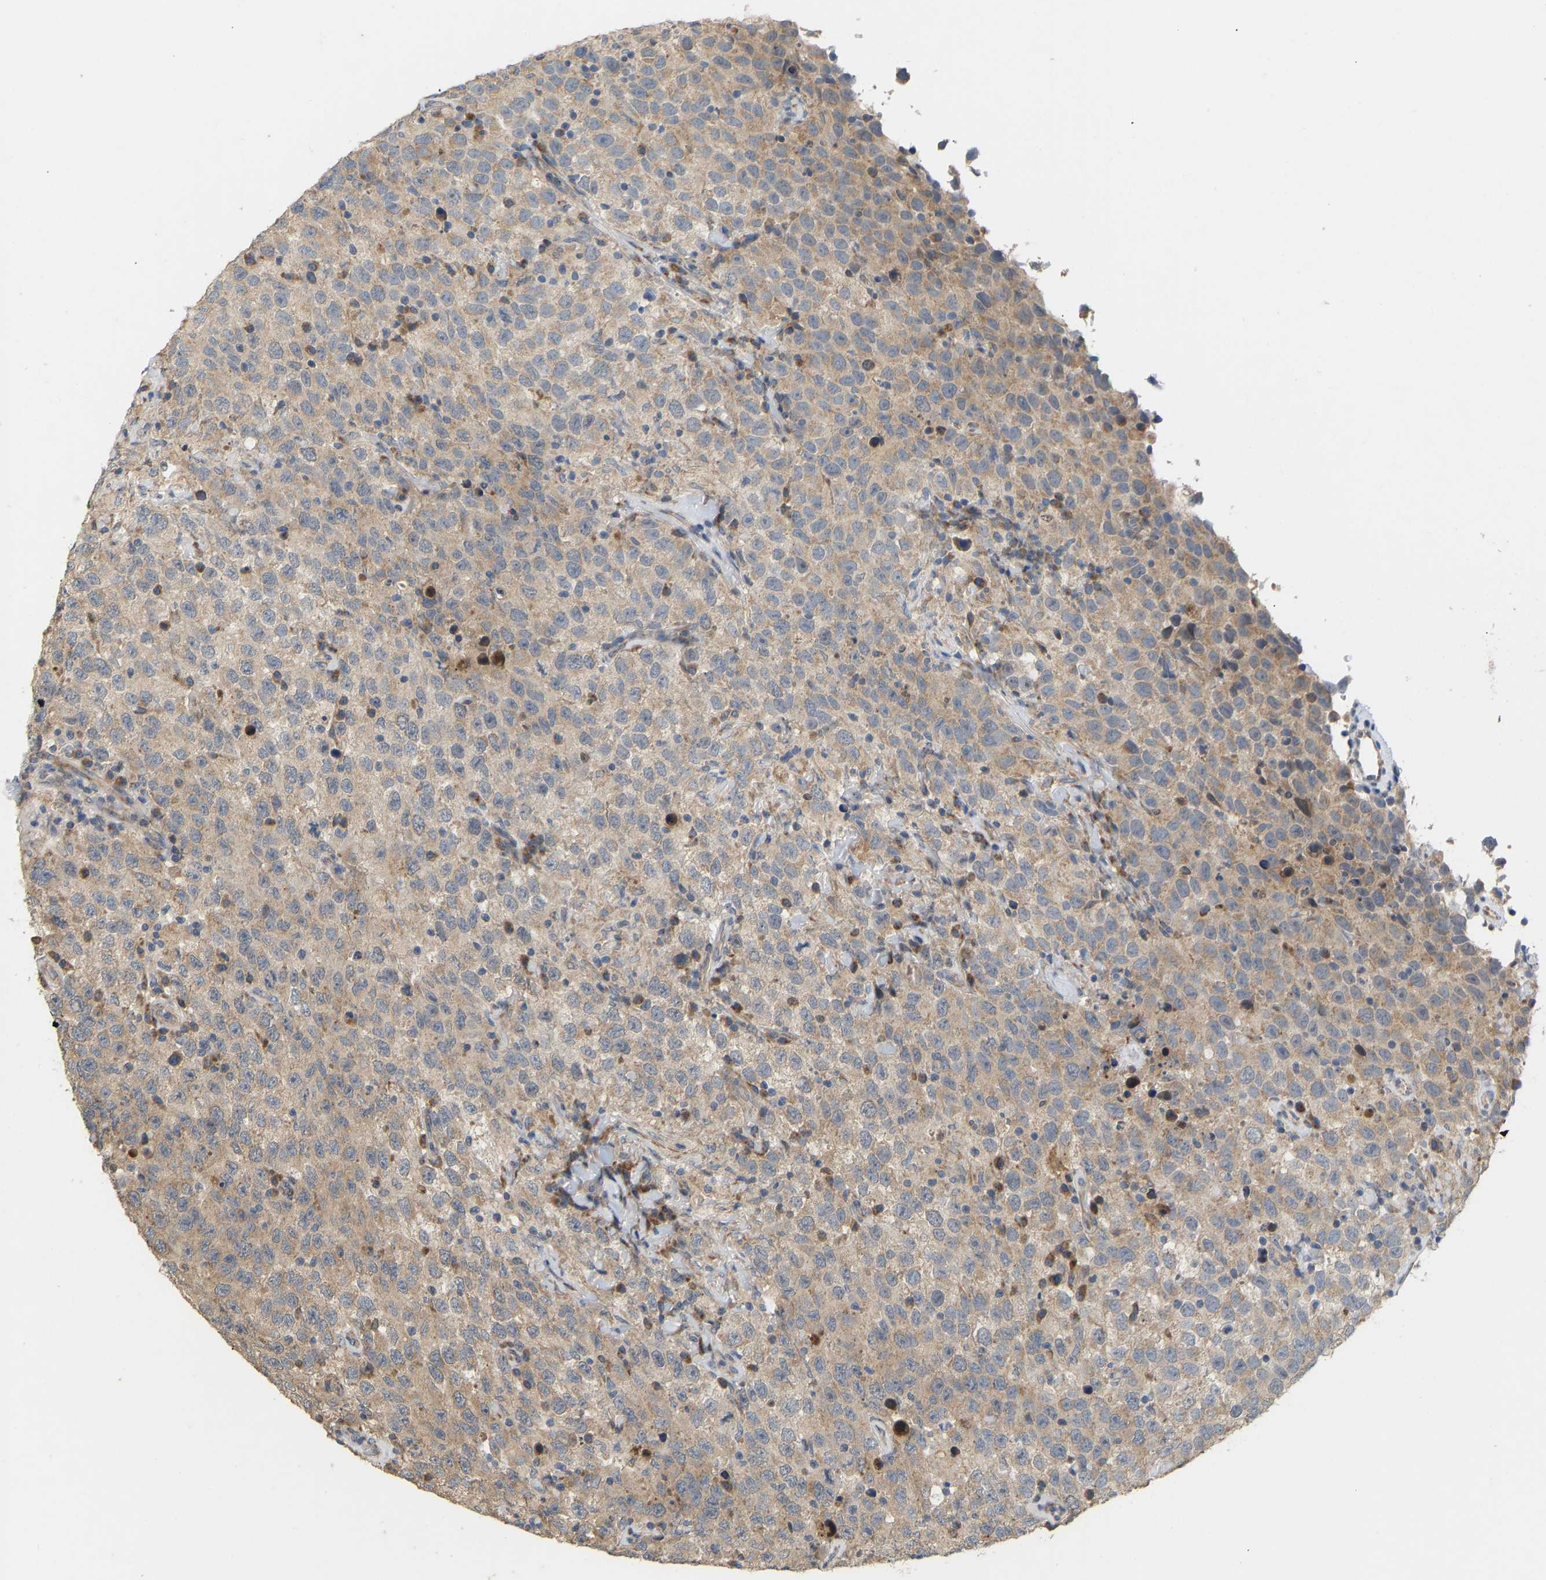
{"staining": {"intensity": "weak", "quantity": ">75%", "location": "cytoplasmic/membranous"}, "tissue": "testis cancer", "cell_type": "Tumor cells", "image_type": "cancer", "snomed": [{"axis": "morphology", "description": "Seminoma, NOS"}, {"axis": "topography", "description": "Testis"}], "caption": "Immunohistochemistry (DAB) staining of human testis cancer reveals weak cytoplasmic/membranous protein positivity in approximately >75% of tumor cells.", "gene": "HACD2", "patient": {"sex": "male", "age": 32}}